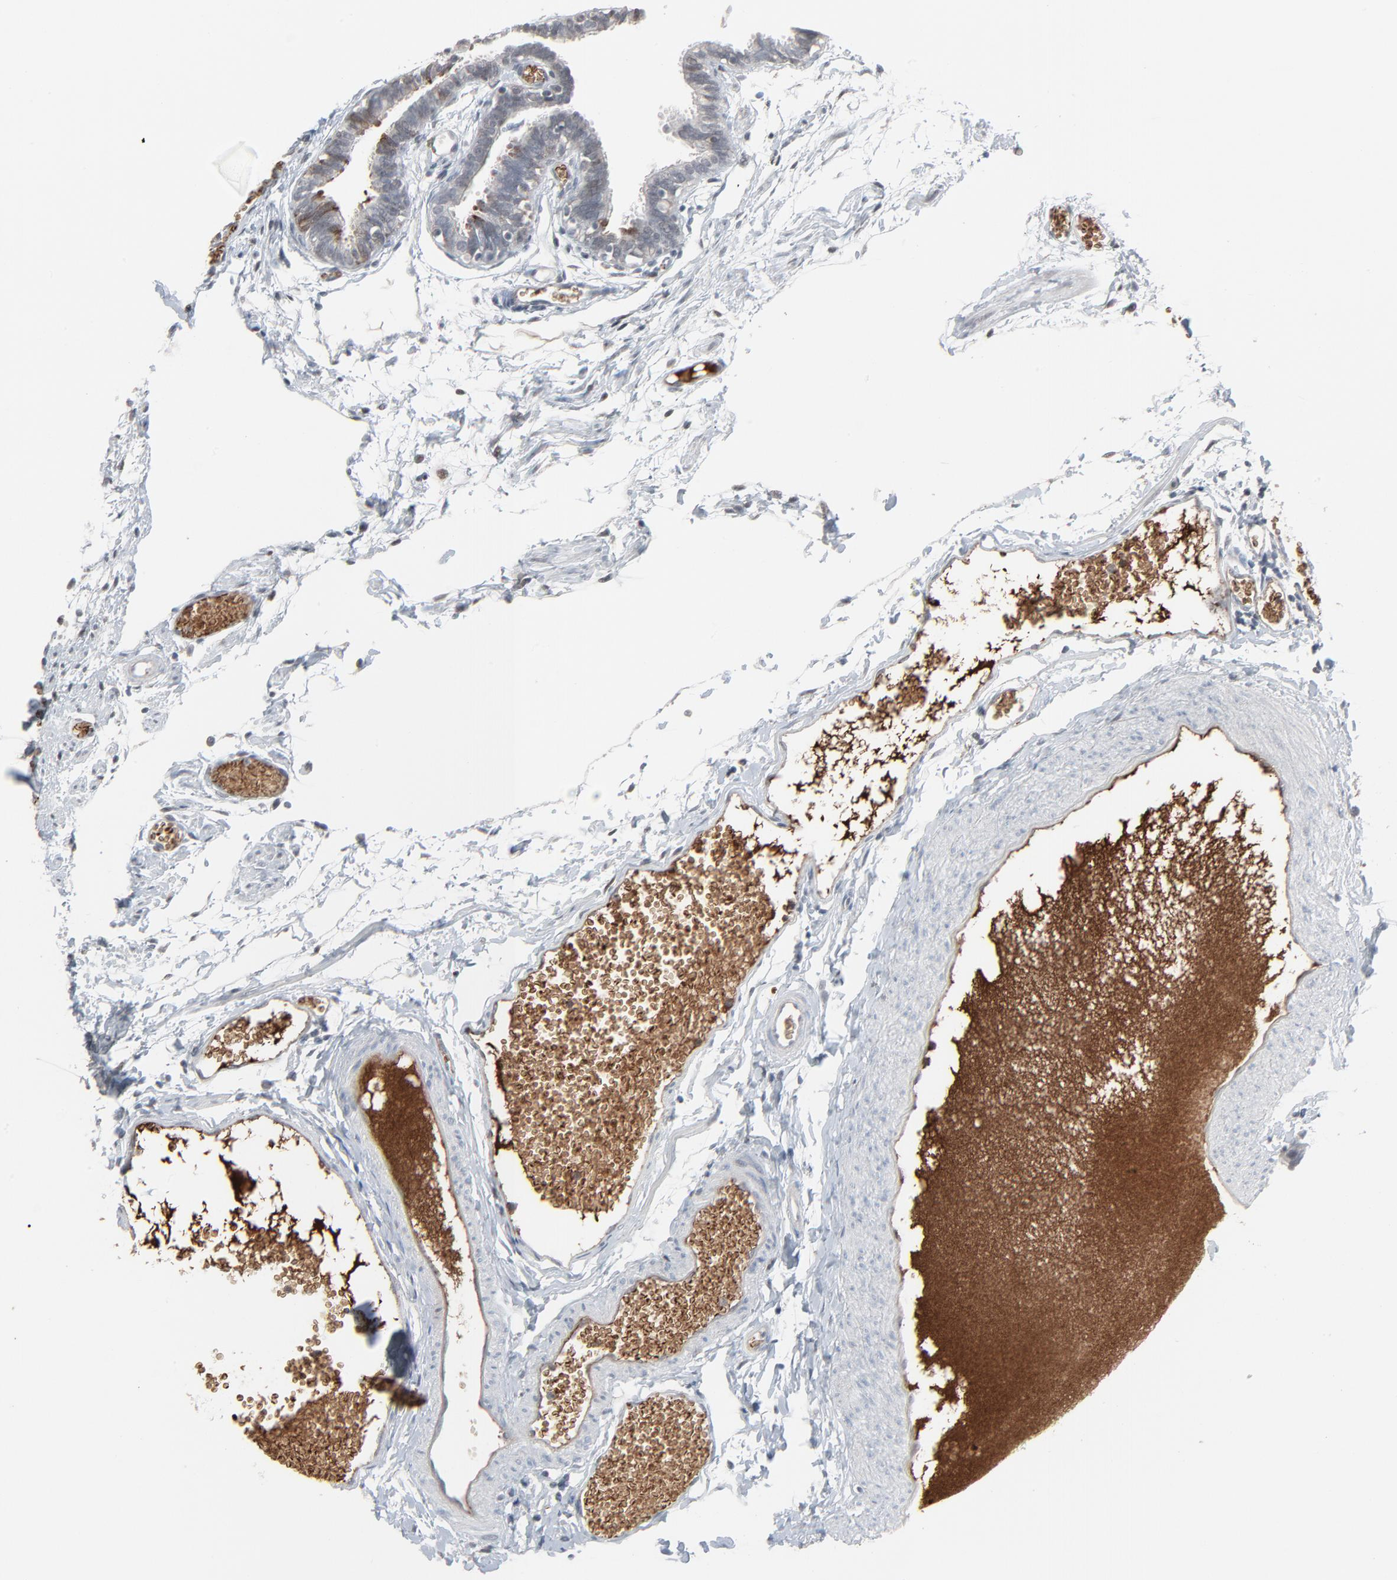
{"staining": {"intensity": "negative", "quantity": "none", "location": "none"}, "tissue": "fallopian tube", "cell_type": "Glandular cells", "image_type": "normal", "snomed": [{"axis": "morphology", "description": "Normal tissue, NOS"}, {"axis": "topography", "description": "Fallopian tube"}], "caption": "There is no significant staining in glandular cells of fallopian tube. (DAB (3,3'-diaminobenzidine) immunohistochemistry (IHC) visualized using brightfield microscopy, high magnification).", "gene": "SAGE1", "patient": {"sex": "female", "age": 29}}